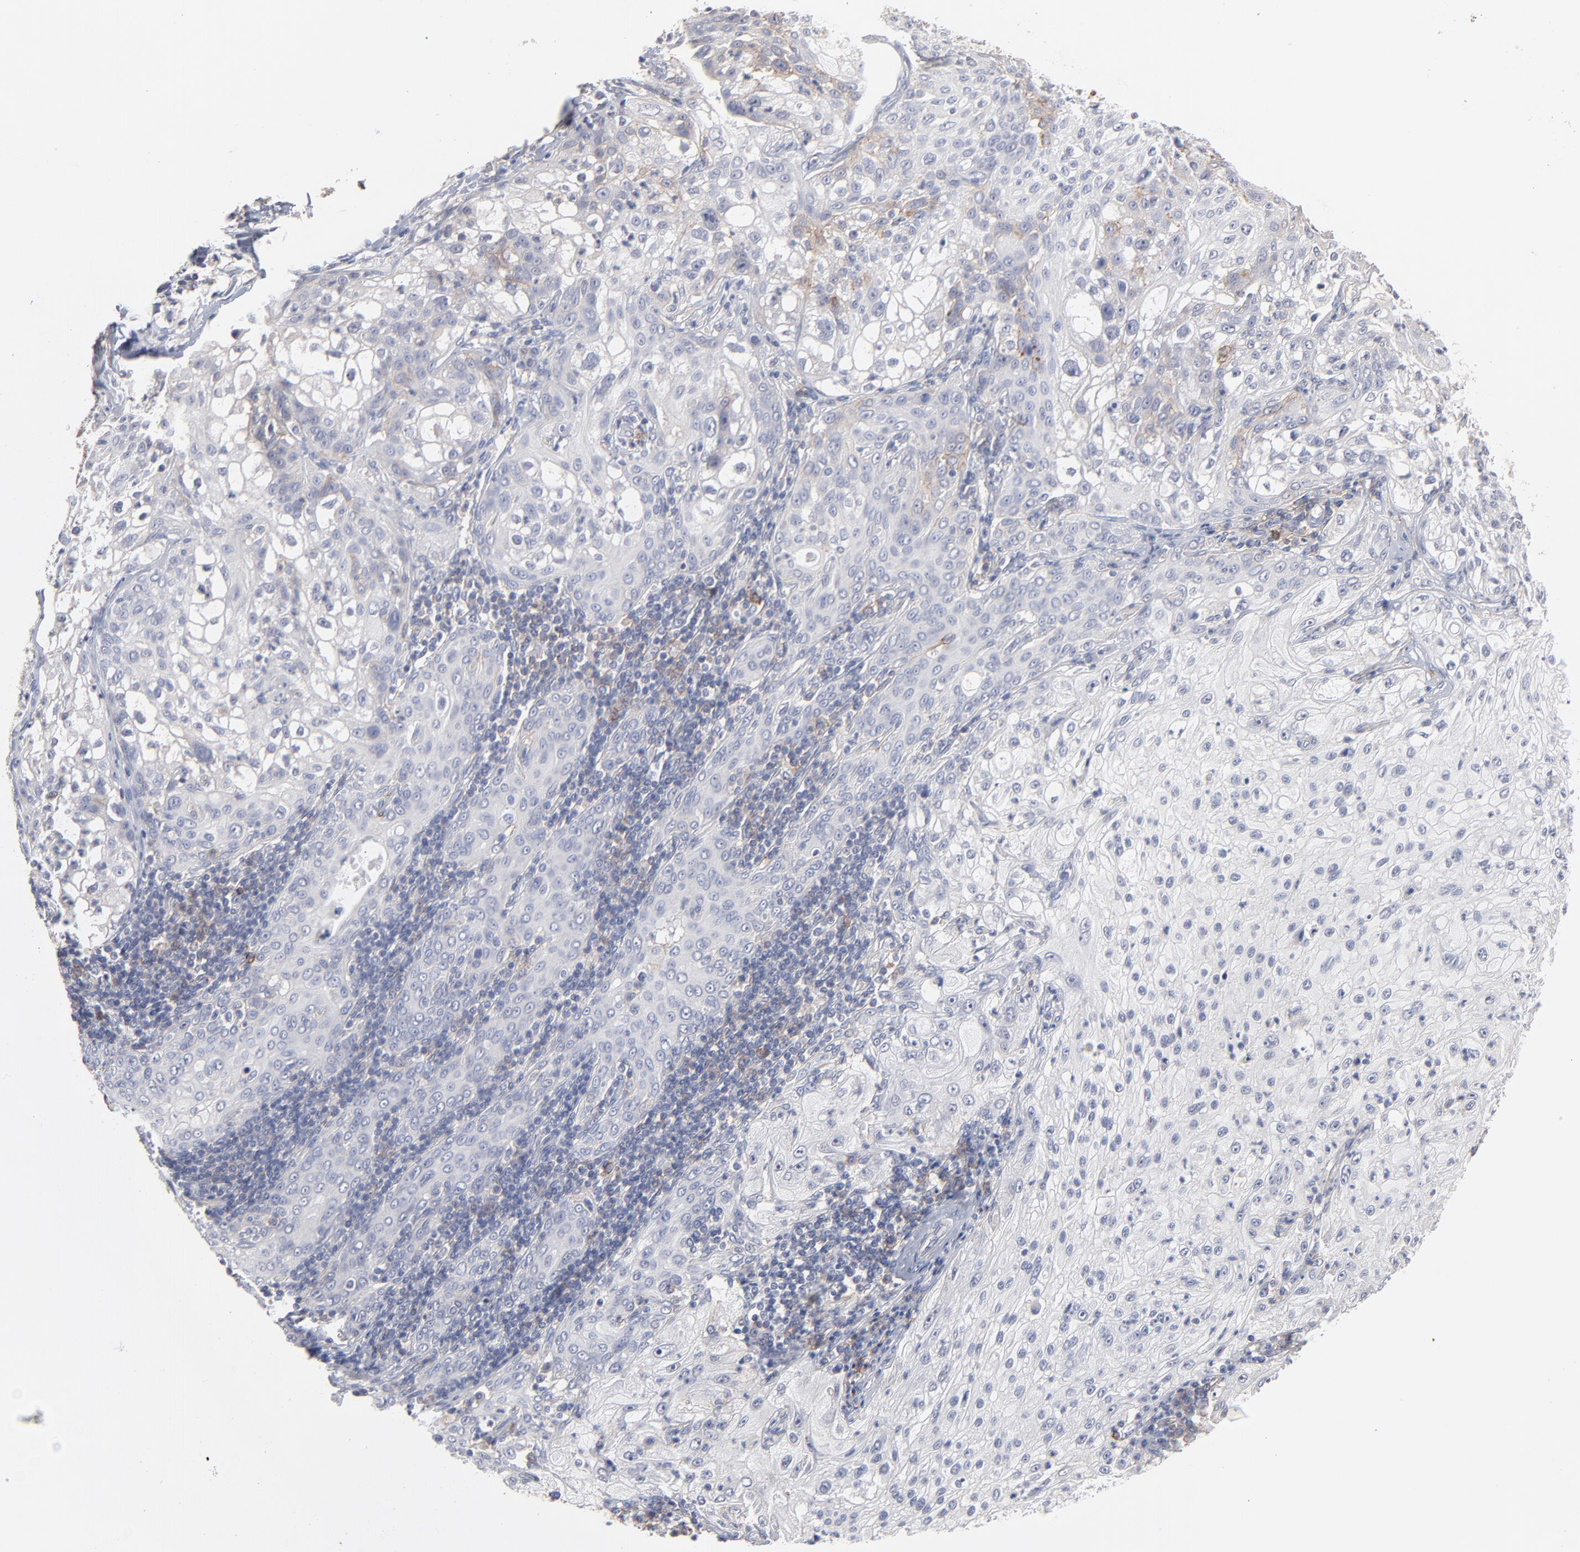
{"staining": {"intensity": "moderate", "quantity": "<25%", "location": "cytoplasmic/membranous"}, "tissue": "lung cancer", "cell_type": "Tumor cells", "image_type": "cancer", "snomed": [{"axis": "morphology", "description": "Inflammation, NOS"}, {"axis": "morphology", "description": "Squamous cell carcinoma, NOS"}, {"axis": "topography", "description": "Lymph node"}, {"axis": "topography", "description": "Soft tissue"}, {"axis": "topography", "description": "Lung"}], "caption": "Brown immunohistochemical staining in human lung squamous cell carcinoma exhibits moderate cytoplasmic/membranous staining in about <25% of tumor cells.", "gene": "SLC16A1", "patient": {"sex": "male", "age": 66}}